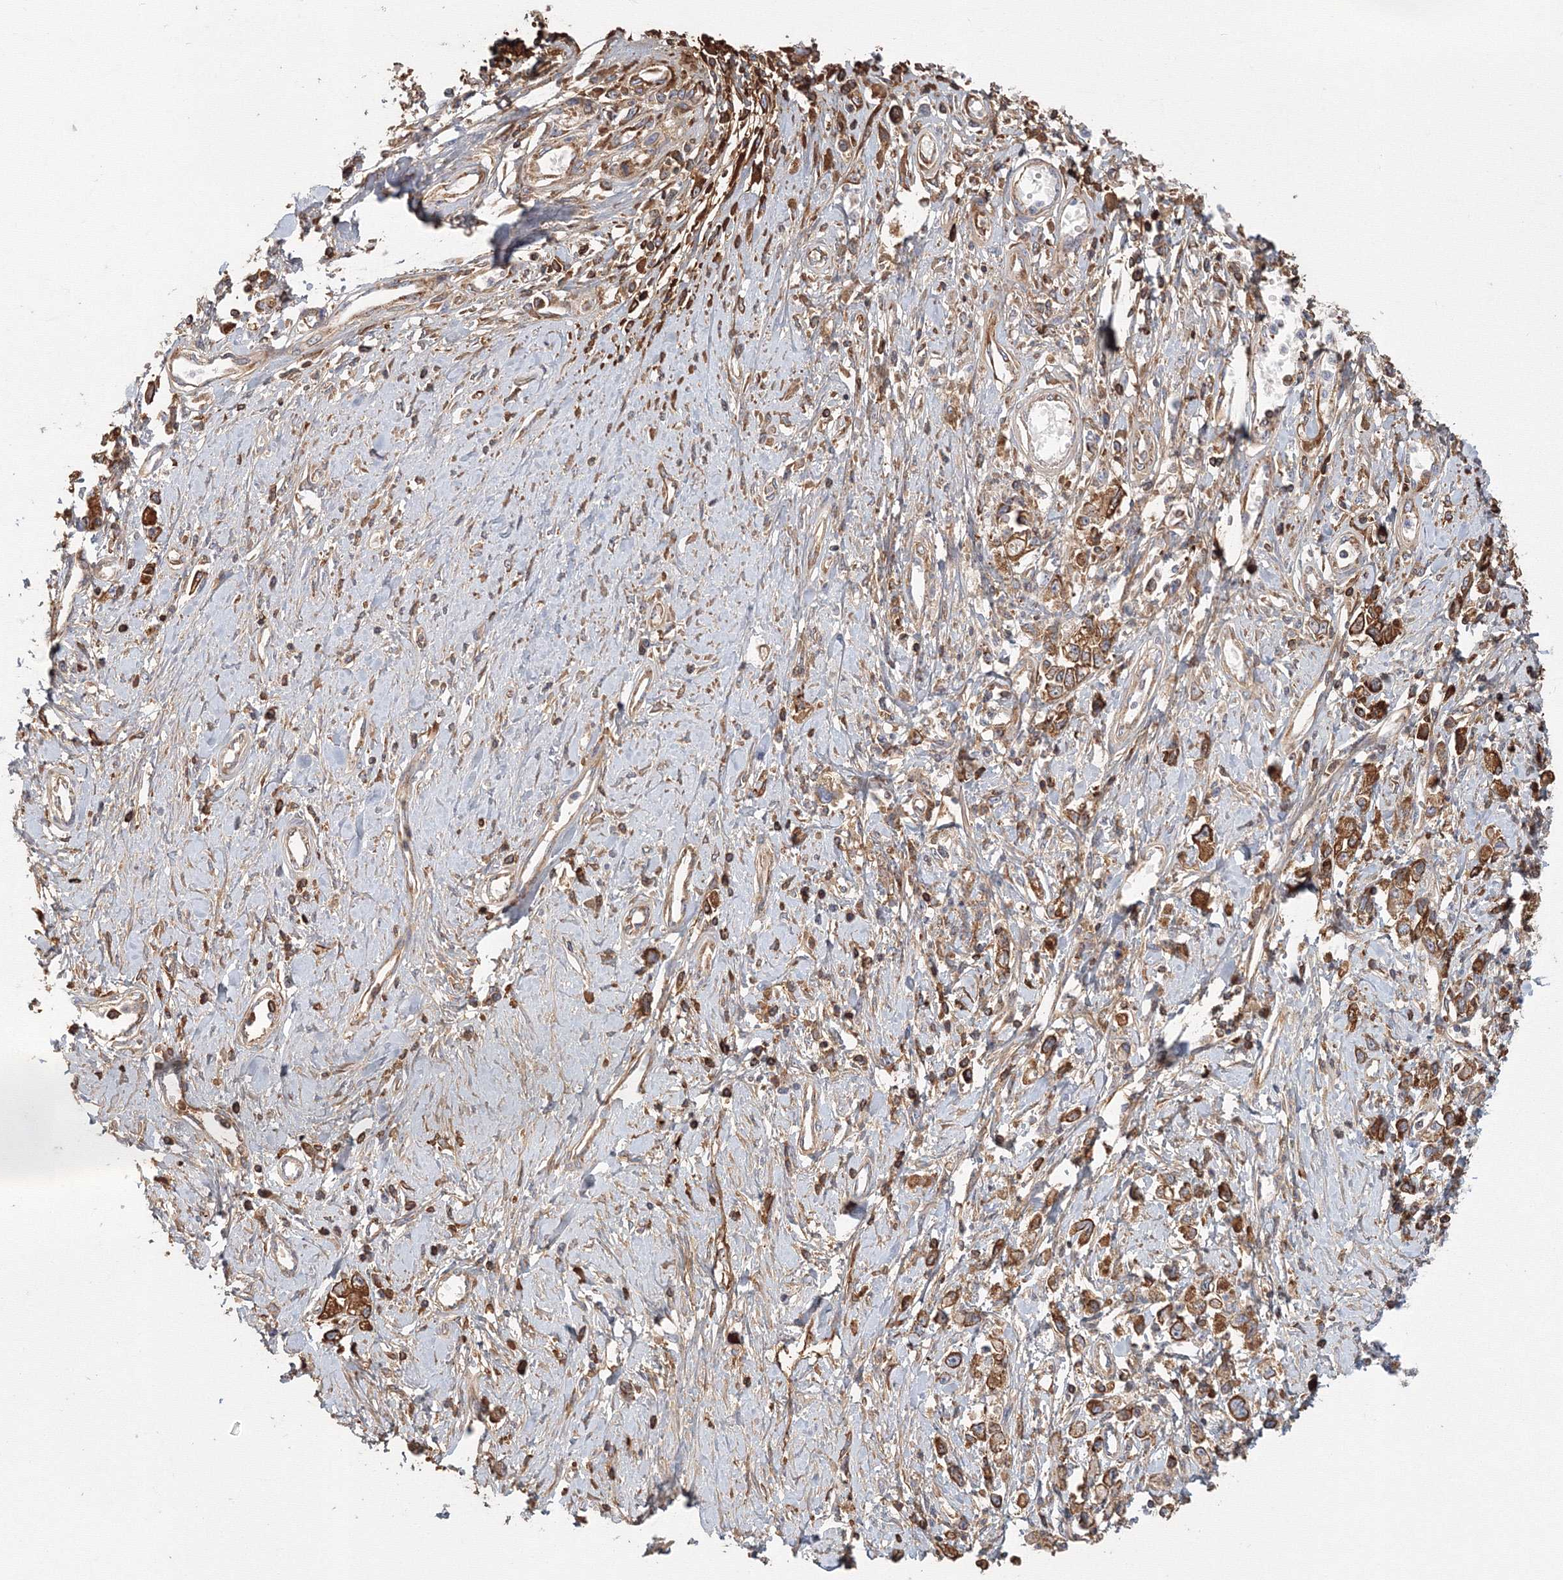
{"staining": {"intensity": "strong", "quantity": ">75%", "location": "cytoplasmic/membranous"}, "tissue": "stomach cancer", "cell_type": "Tumor cells", "image_type": "cancer", "snomed": [{"axis": "morphology", "description": "Adenocarcinoma, NOS"}, {"axis": "topography", "description": "Stomach"}], "caption": "Stomach cancer stained with DAB IHC reveals high levels of strong cytoplasmic/membranous expression in about >75% of tumor cells. (DAB (3,3'-diaminobenzidine) IHC with brightfield microscopy, high magnification).", "gene": "GRPEL1", "patient": {"sex": "female", "age": 76}}